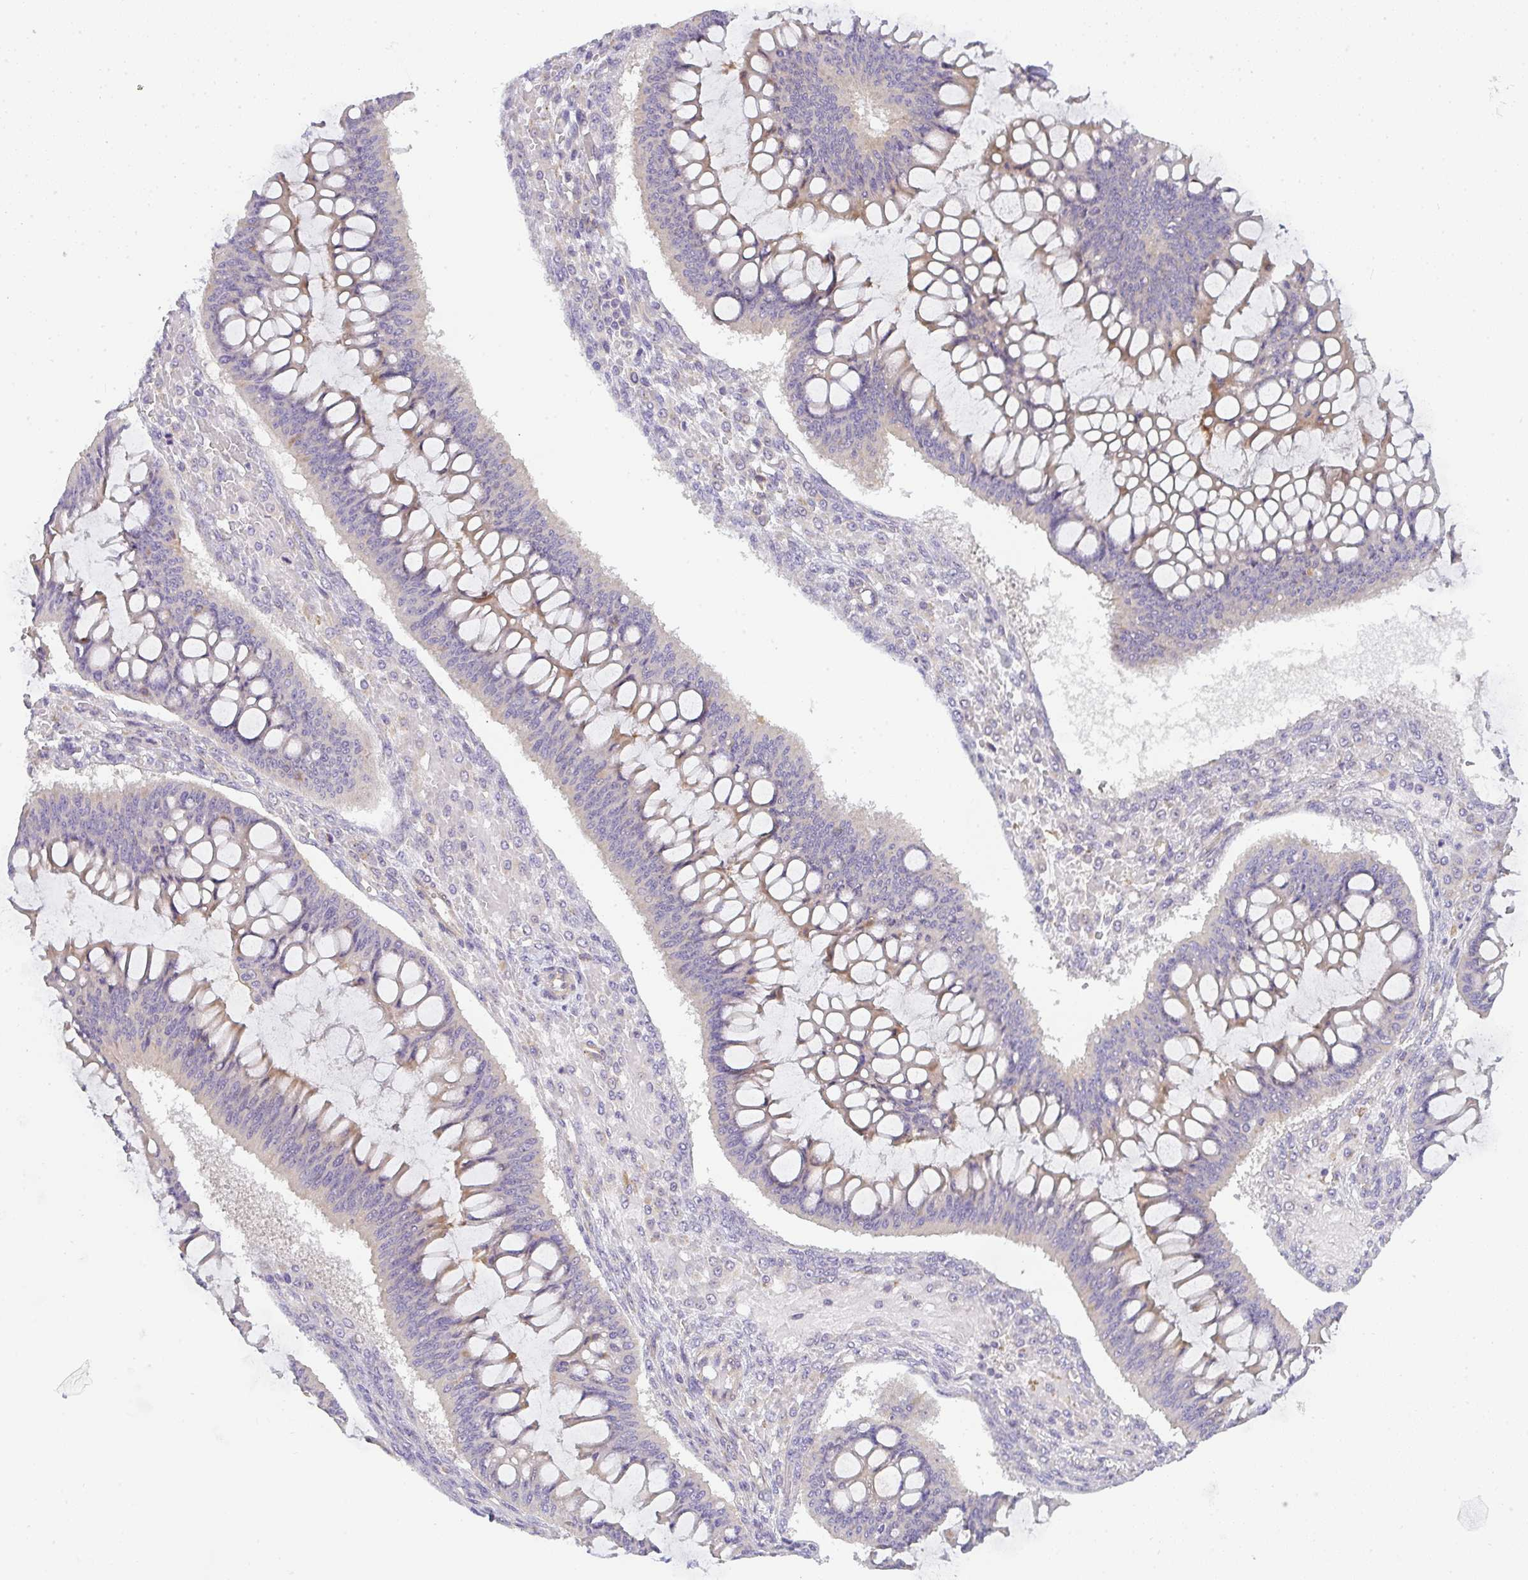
{"staining": {"intensity": "weak", "quantity": "25%-75%", "location": "cytoplasmic/membranous"}, "tissue": "ovarian cancer", "cell_type": "Tumor cells", "image_type": "cancer", "snomed": [{"axis": "morphology", "description": "Cystadenocarcinoma, mucinous, NOS"}, {"axis": "topography", "description": "Ovary"}], "caption": "Immunohistochemical staining of ovarian cancer demonstrates low levels of weak cytoplasmic/membranous protein positivity in approximately 25%-75% of tumor cells.", "gene": "FILIP1", "patient": {"sex": "female", "age": 73}}